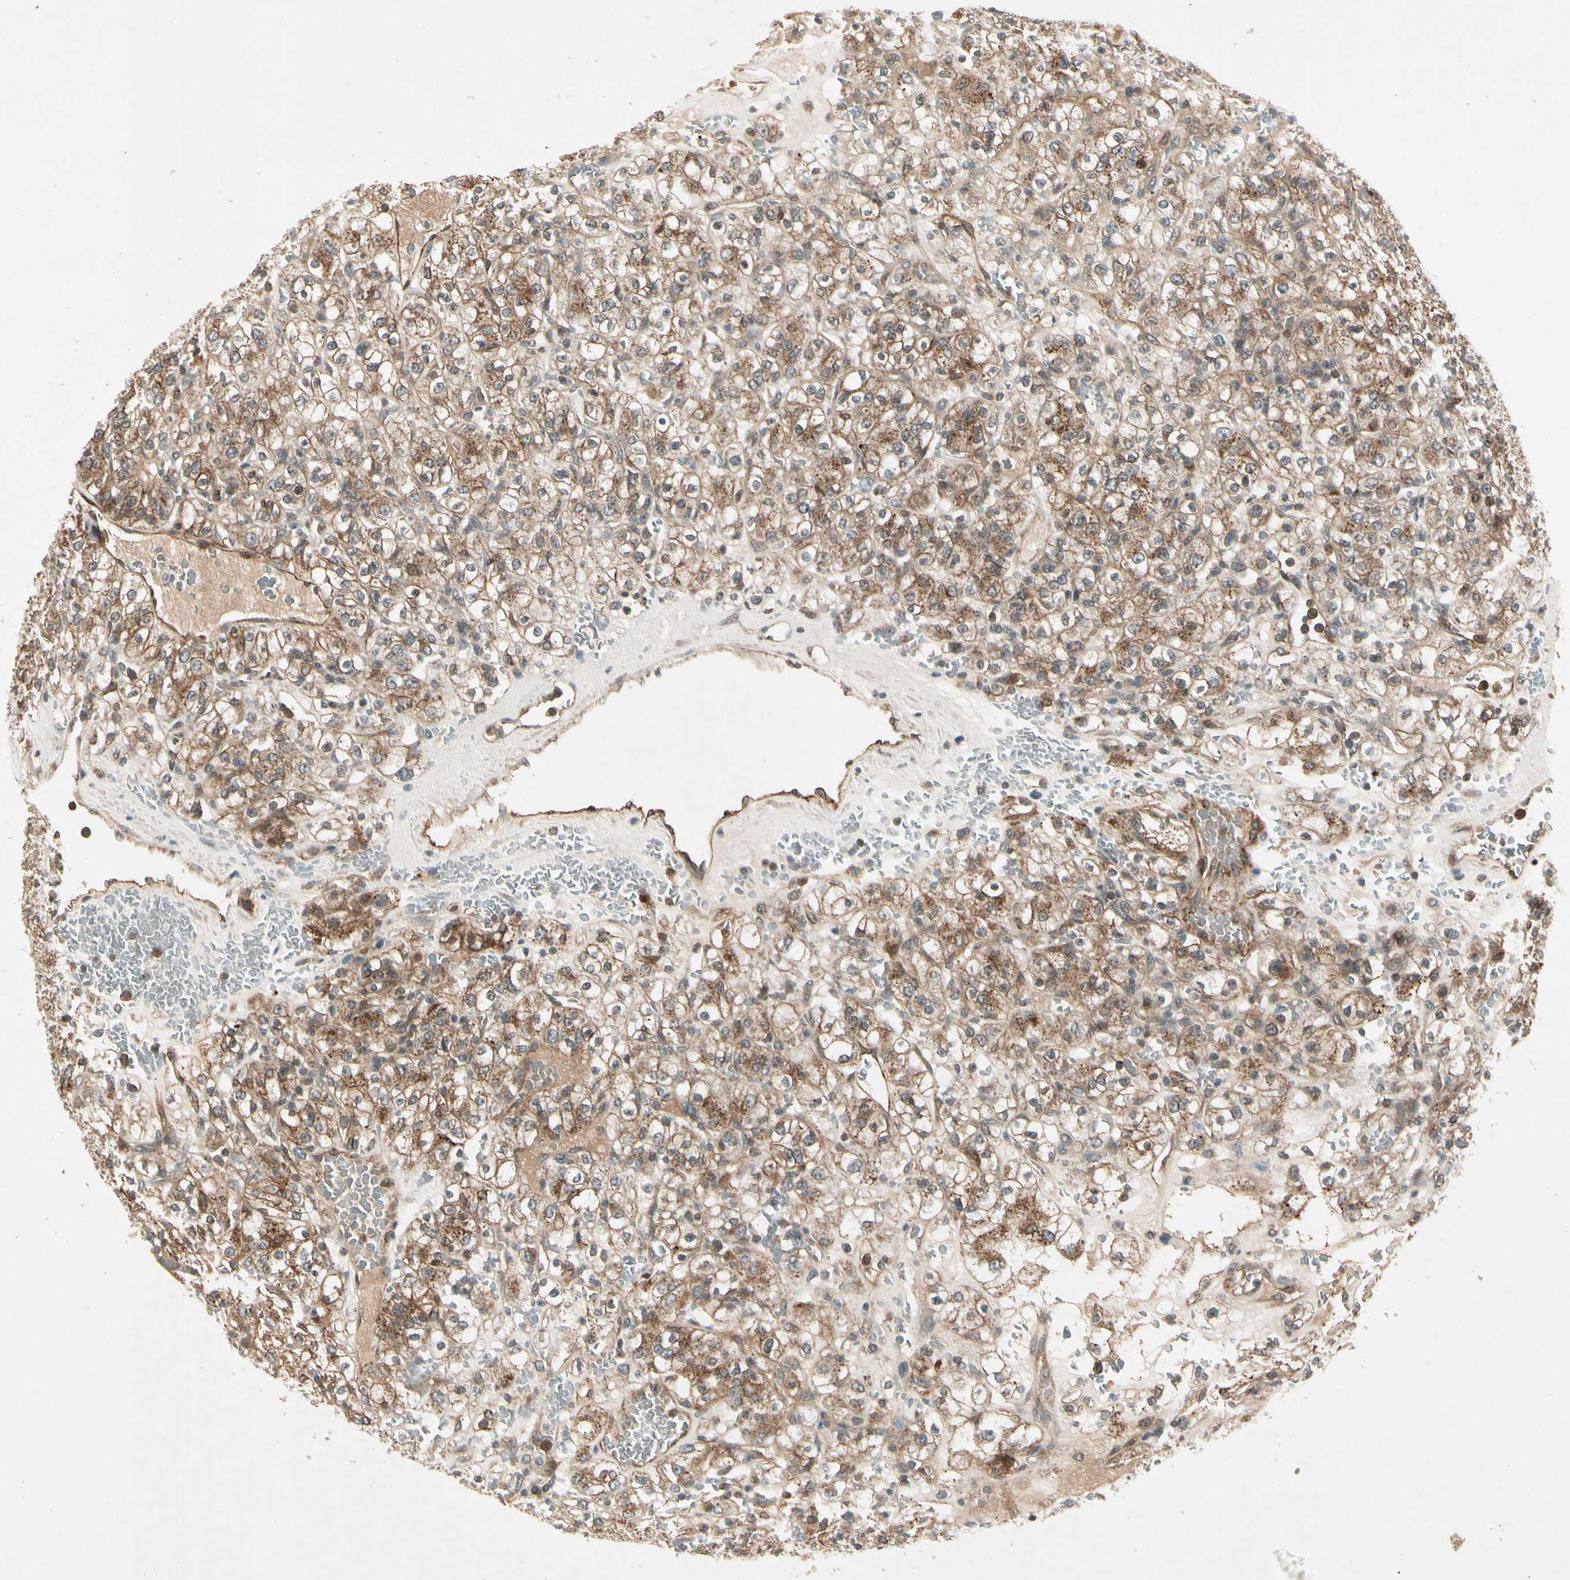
{"staining": {"intensity": "moderate", "quantity": ">75%", "location": "cytoplasmic/membranous"}, "tissue": "renal cancer", "cell_type": "Tumor cells", "image_type": "cancer", "snomed": [{"axis": "morphology", "description": "Normal tissue, NOS"}, {"axis": "morphology", "description": "Adenocarcinoma, NOS"}, {"axis": "topography", "description": "Kidney"}], "caption": "Immunohistochemical staining of human renal cancer (adenocarcinoma) displays medium levels of moderate cytoplasmic/membranous expression in approximately >75% of tumor cells.", "gene": "FLOT1", "patient": {"sex": "female", "age": 72}}